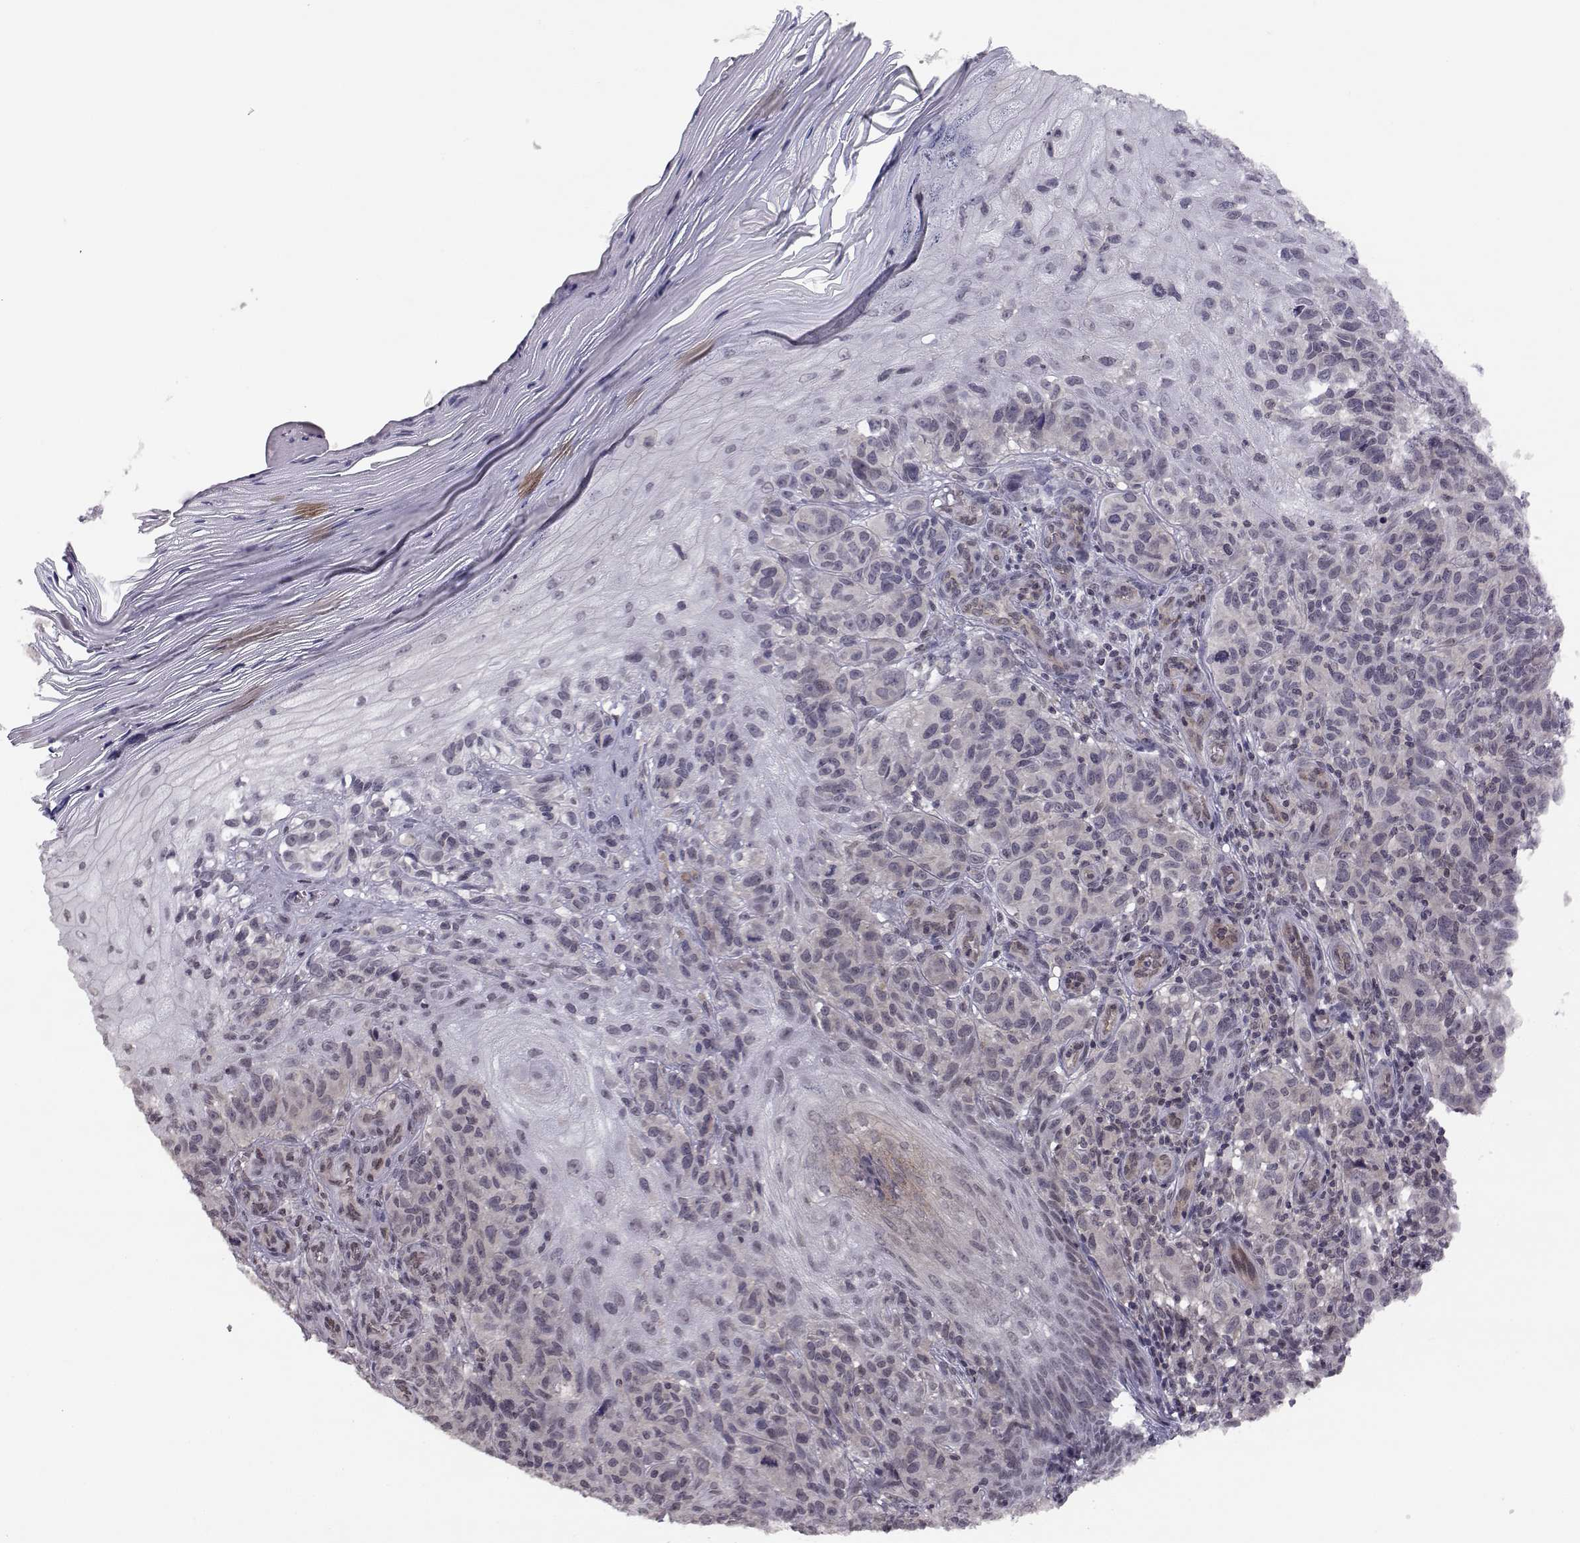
{"staining": {"intensity": "negative", "quantity": "none", "location": "none"}, "tissue": "melanoma", "cell_type": "Tumor cells", "image_type": "cancer", "snomed": [{"axis": "morphology", "description": "Malignant melanoma, NOS"}, {"axis": "topography", "description": "Skin"}], "caption": "IHC histopathology image of neoplastic tissue: malignant melanoma stained with DAB (3,3'-diaminobenzidine) reveals no significant protein staining in tumor cells.", "gene": "KIF13B", "patient": {"sex": "female", "age": 53}}